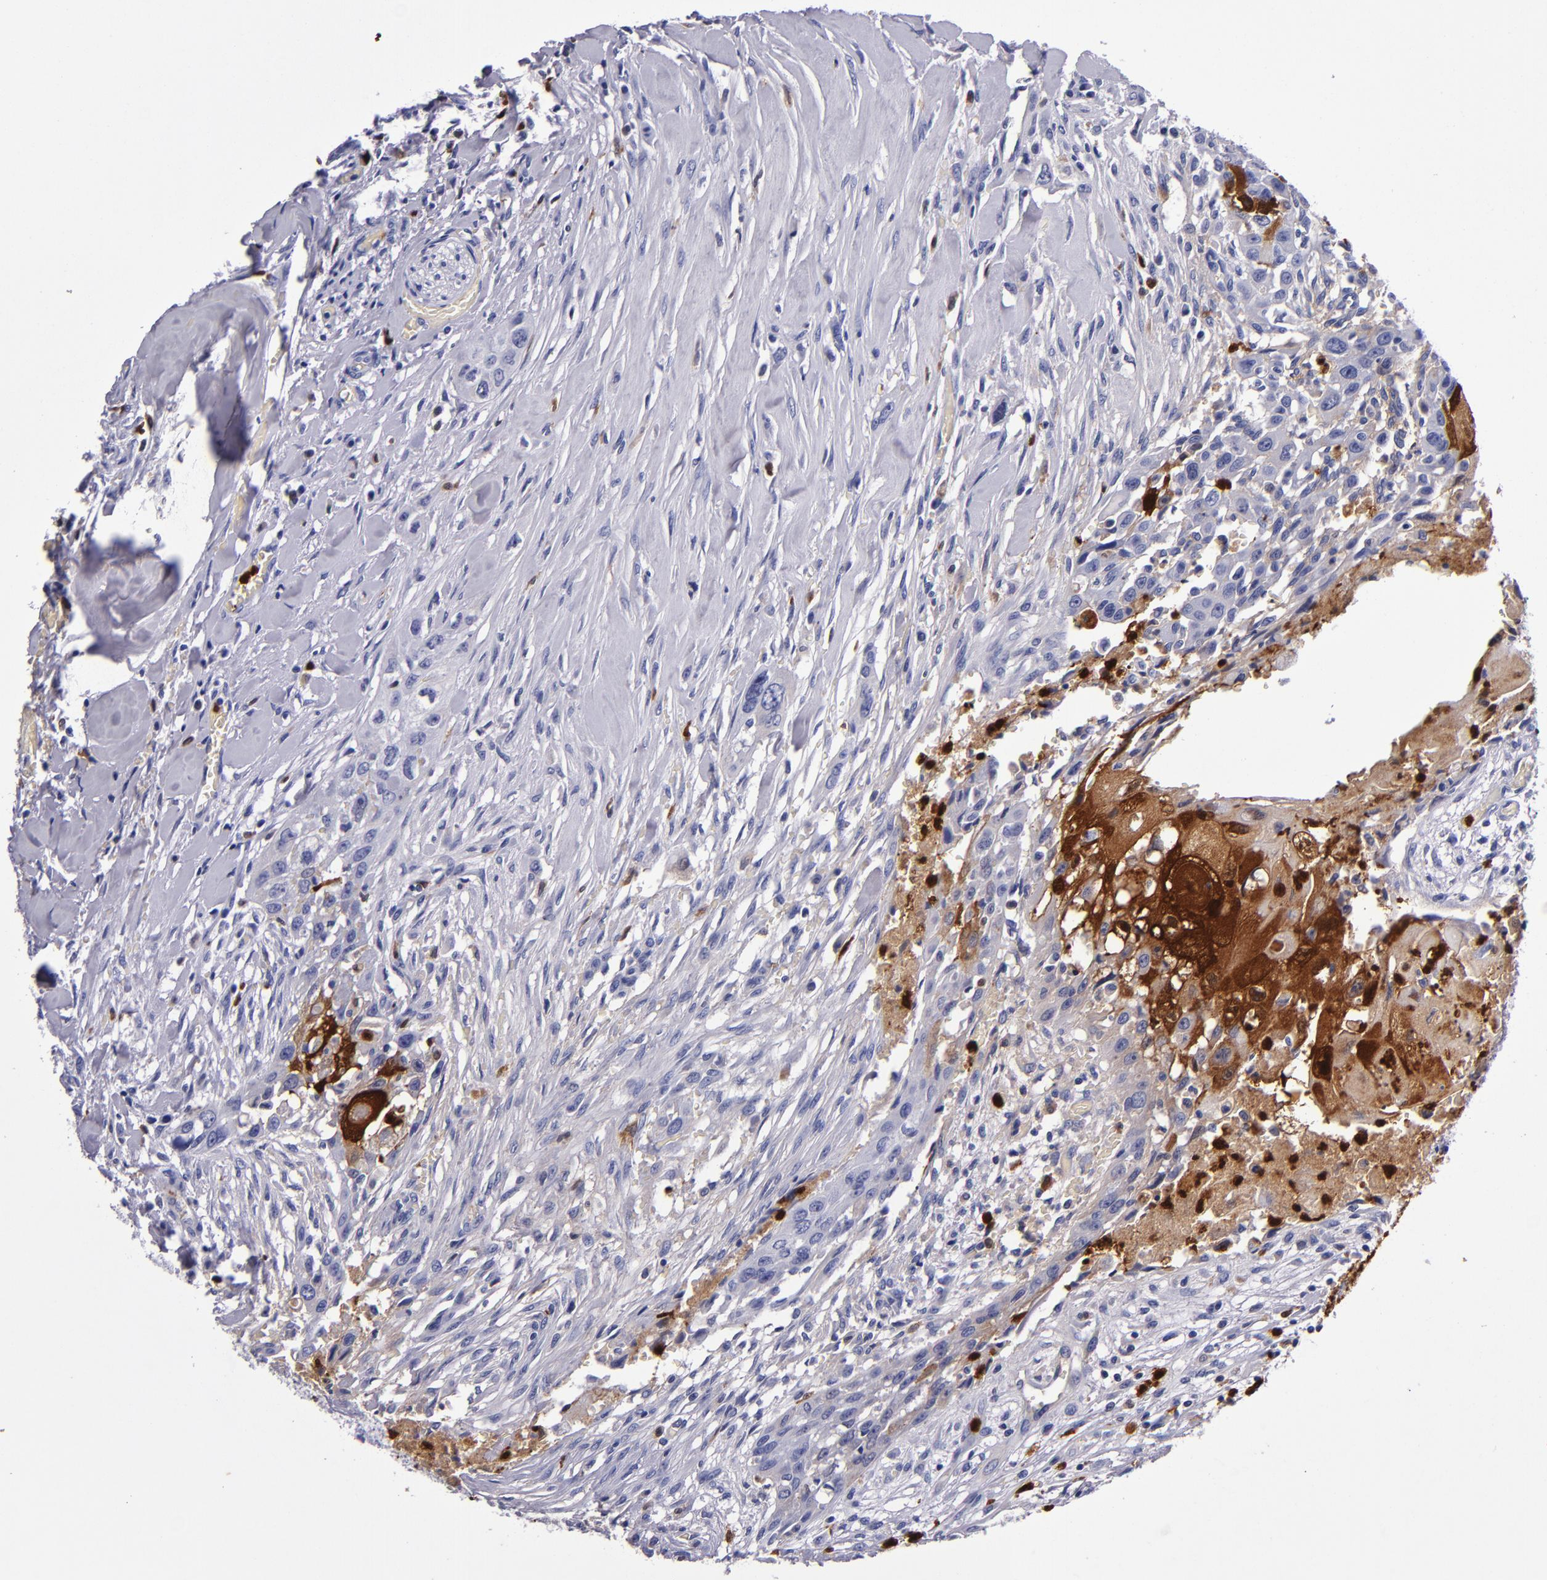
{"staining": {"intensity": "strong", "quantity": "25%-75%", "location": "cytoplasmic/membranous,nuclear"}, "tissue": "head and neck cancer", "cell_type": "Tumor cells", "image_type": "cancer", "snomed": [{"axis": "morphology", "description": "Neoplasm, malignant, NOS"}, {"axis": "topography", "description": "Salivary gland"}, {"axis": "topography", "description": "Head-Neck"}], "caption": "Immunohistochemistry (IHC) photomicrograph of neoplastic tissue: human neoplasm (malignant) (head and neck) stained using immunohistochemistry demonstrates high levels of strong protein expression localized specifically in the cytoplasmic/membranous and nuclear of tumor cells, appearing as a cytoplasmic/membranous and nuclear brown color.", "gene": "S100A8", "patient": {"sex": "male", "age": 43}}